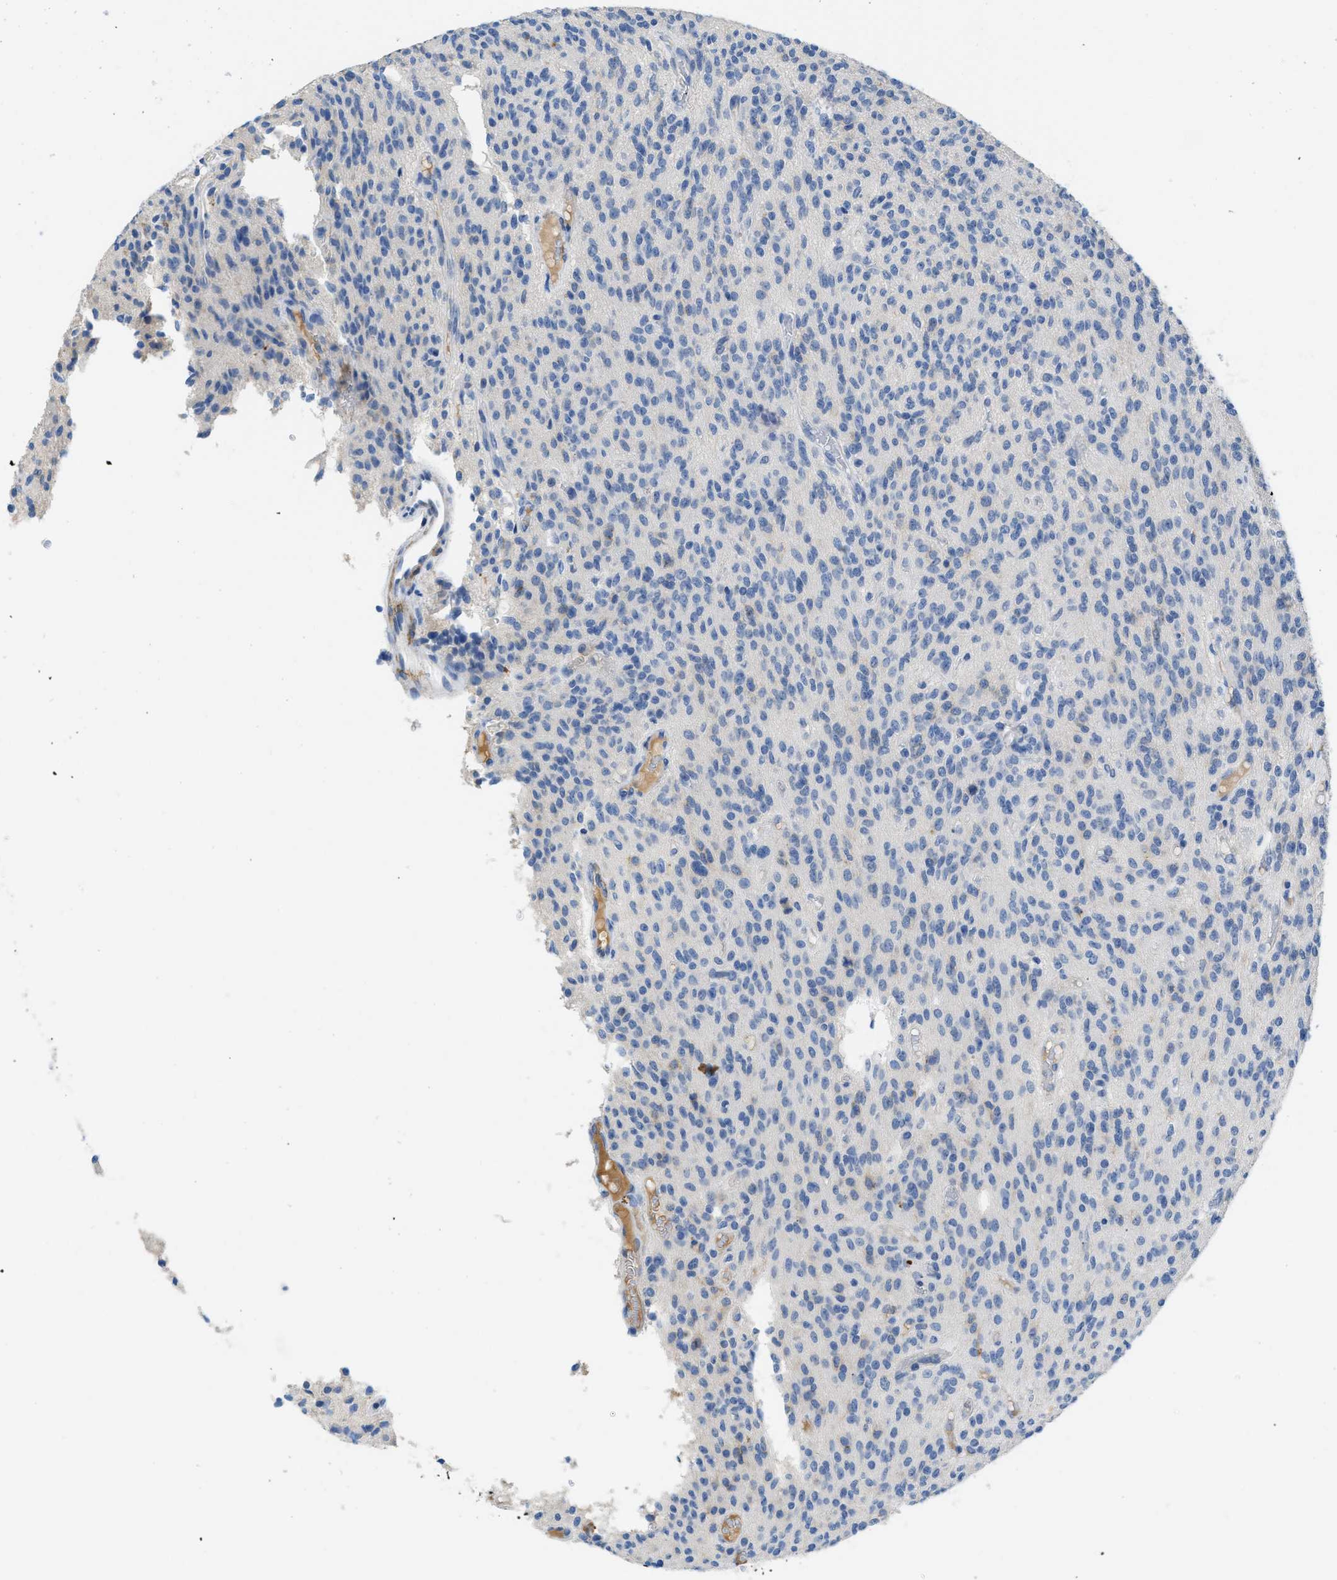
{"staining": {"intensity": "negative", "quantity": "none", "location": "none"}, "tissue": "glioma", "cell_type": "Tumor cells", "image_type": "cancer", "snomed": [{"axis": "morphology", "description": "Glioma, malignant, High grade"}, {"axis": "topography", "description": "Brain"}], "caption": "Tumor cells show no significant expression in high-grade glioma (malignant).", "gene": "SPEG", "patient": {"sex": "male", "age": 34}}